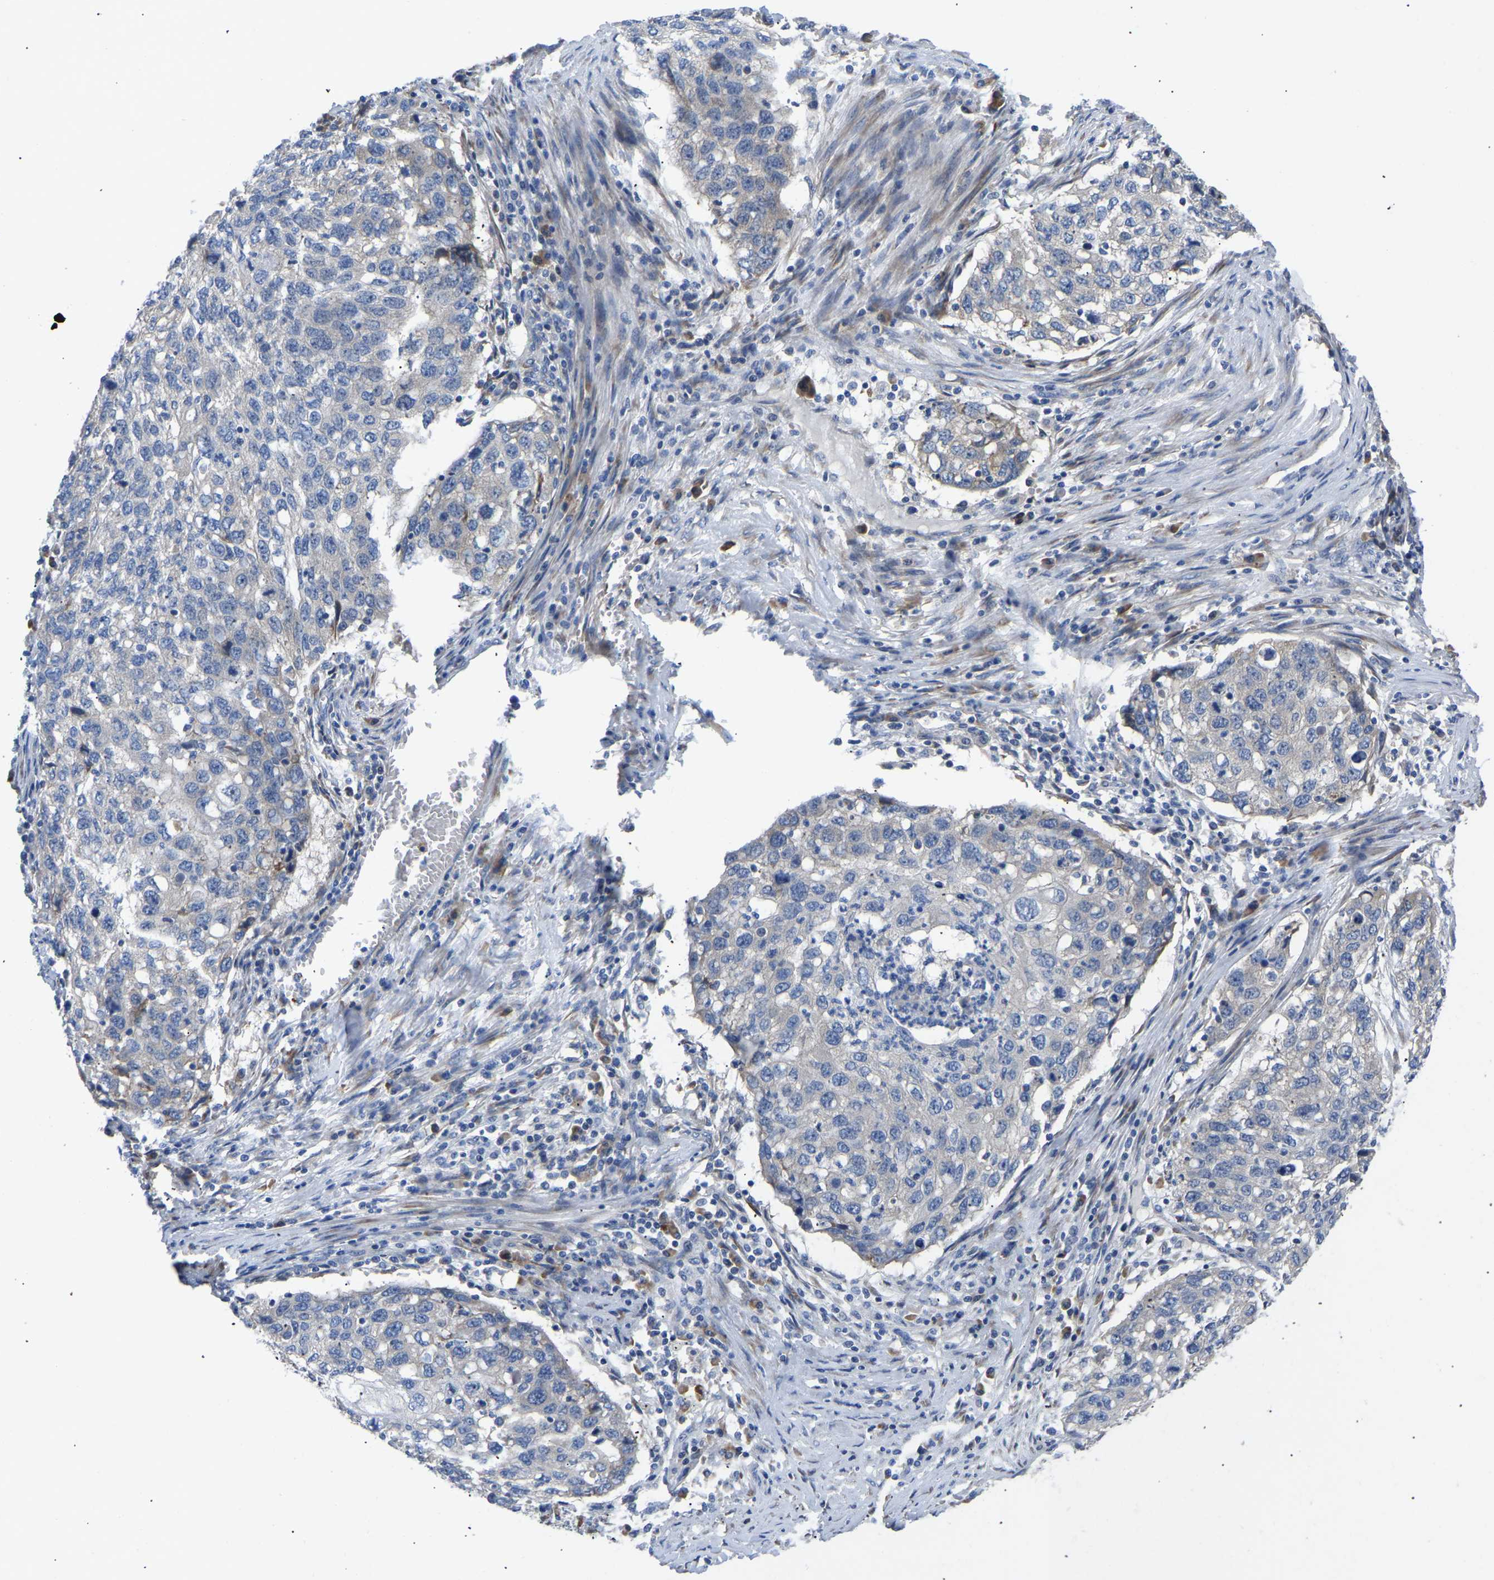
{"staining": {"intensity": "negative", "quantity": "none", "location": "none"}, "tissue": "lung cancer", "cell_type": "Tumor cells", "image_type": "cancer", "snomed": [{"axis": "morphology", "description": "Squamous cell carcinoma, NOS"}, {"axis": "topography", "description": "Lung"}], "caption": "High magnification brightfield microscopy of squamous cell carcinoma (lung) stained with DAB (3,3'-diaminobenzidine) (brown) and counterstained with hematoxylin (blue): tumor cells show no significant positivity.", "gene": "ABCA10", "patient": {"sex": "female", "age": 63}}